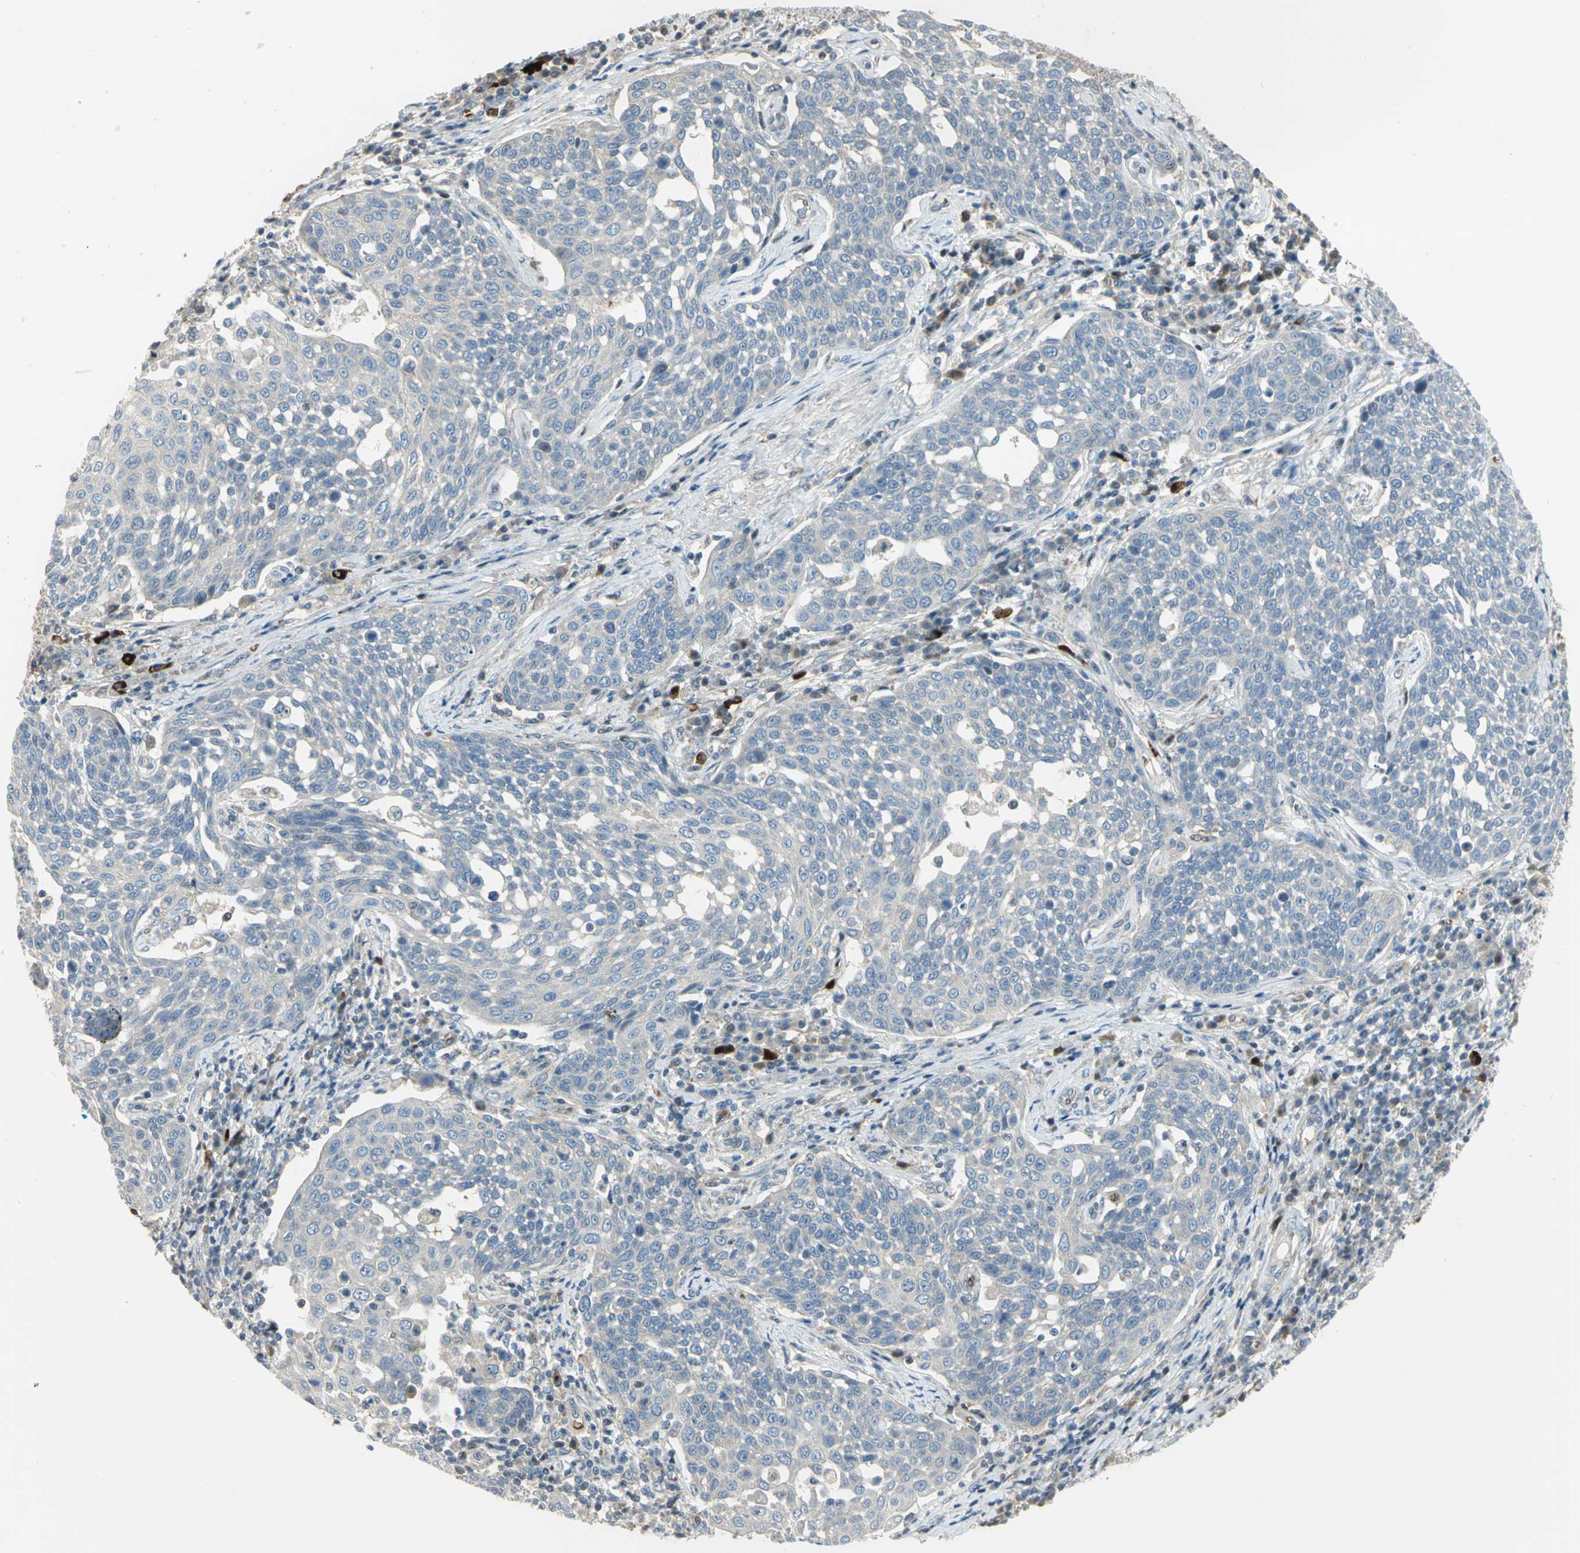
{"staining": {"intensity": "negative", "quantity": "none", "location": "none"}, "tissue": "cervical cancer", "cell_type": "Tumor cells", "image_type": "cancer", "snomed": [{"axis": "morphology", "description": "Squamous cell carcinoma, NOS"}, {"axis": "topography", "description": "Cervix"}], "caption": "Immunohistochemistry histopathology image of neoplastic tissue: human squamous cell carcinoma (cervical) stained with DAB shows no significant protein staining in tumor cells.", "gene": "ANK1", "patient": {"sex": "female", "age": 34}}